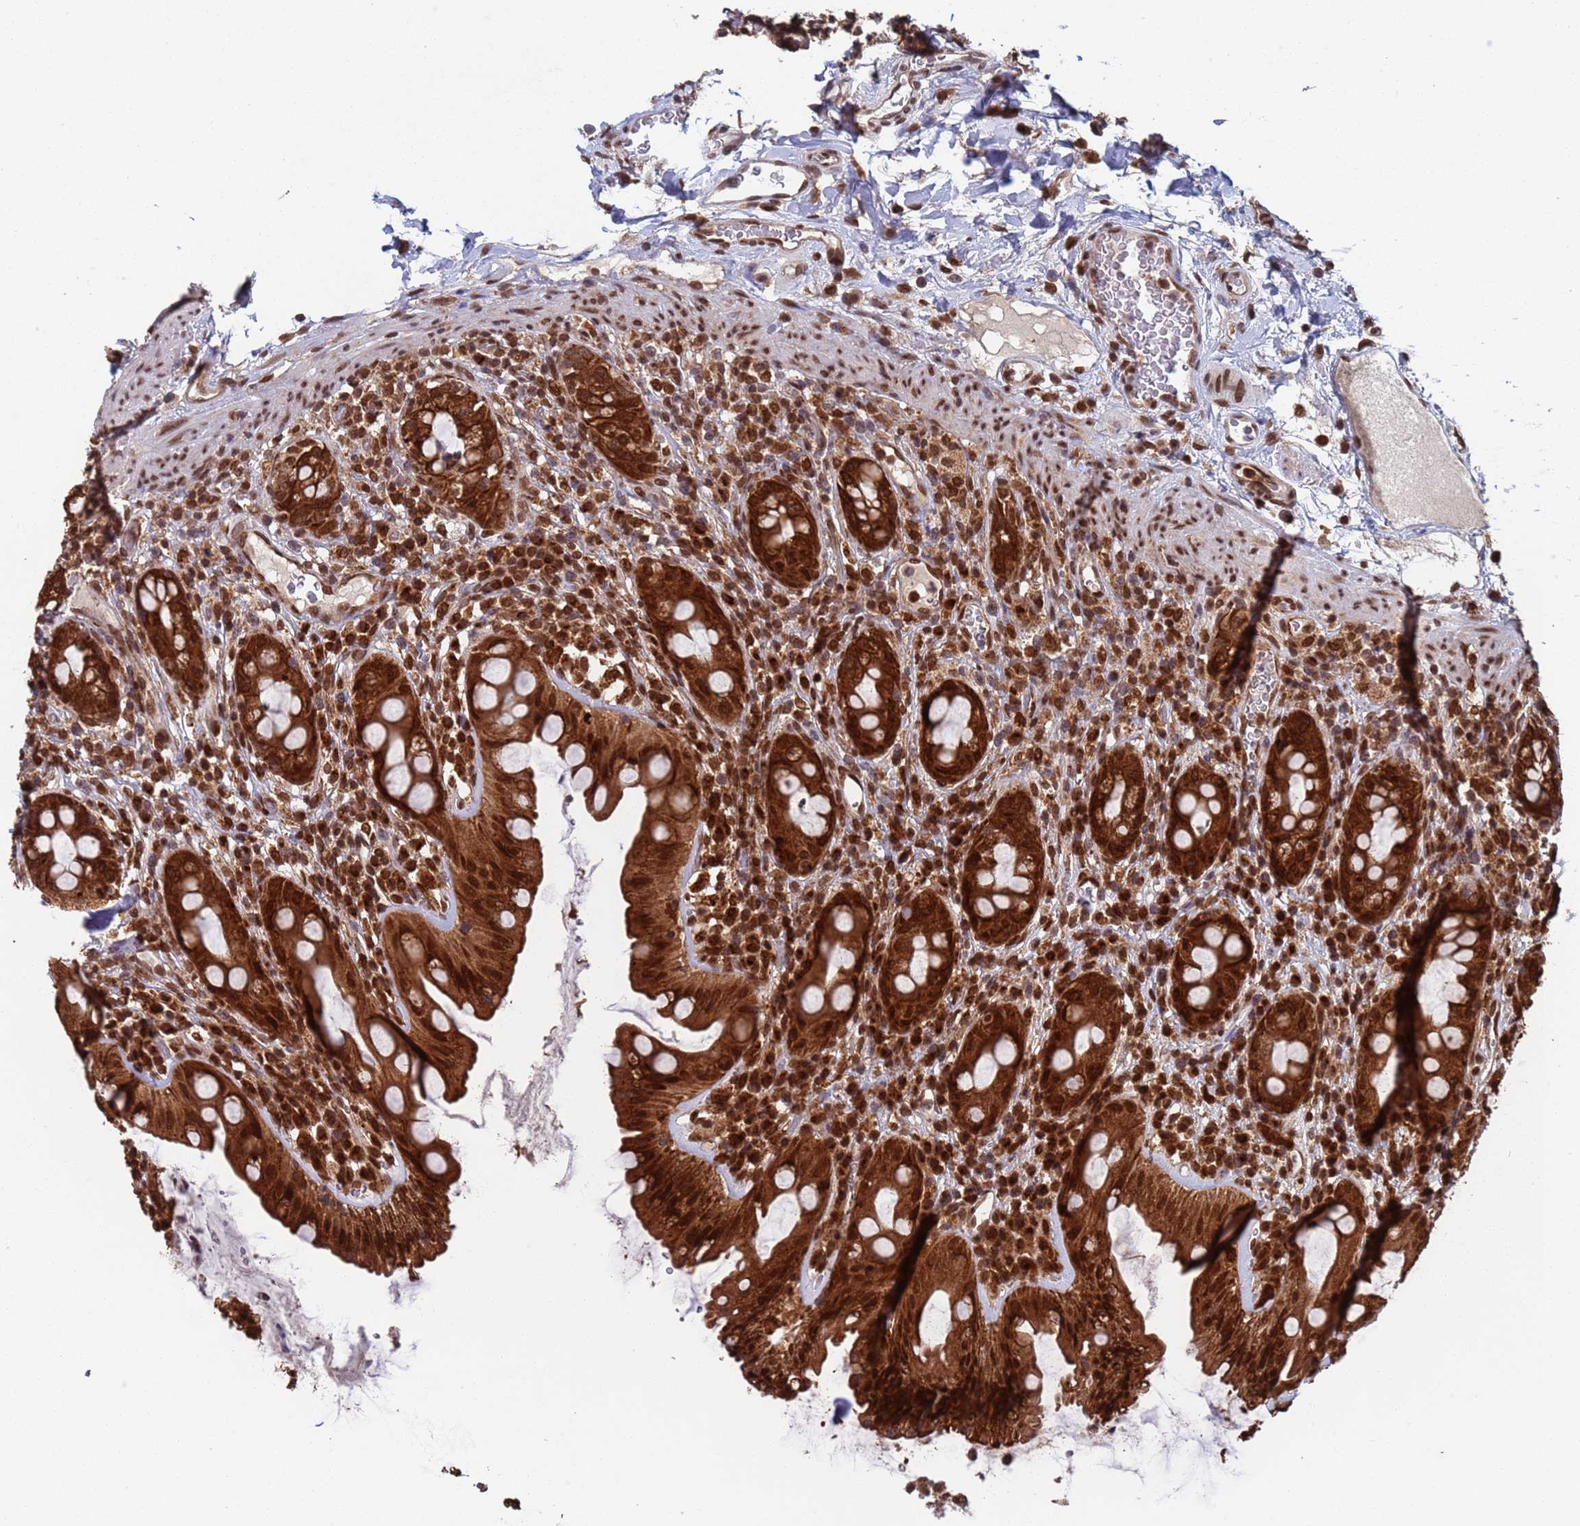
{"staining": {"intensity": "strong", "quantity": ">75%", "location": "cytoplasmic/membranous,nuclear"}, "tissue": "rectum", "cell_type": "Glandular cells", "image_type": "normal", "snomed": [{"axis": "morphology", "description": "Normal tissue, NOS"}, {"axis": "topography", "description": "Rectum"}], "caption": "The immunohistochemical stain highlights strong cytoplasmic/membranous,nuclear staining in glandular cells of normal rectum.", "gene": "FUBP3", "patient": {"sex": "female", "age": 57}}